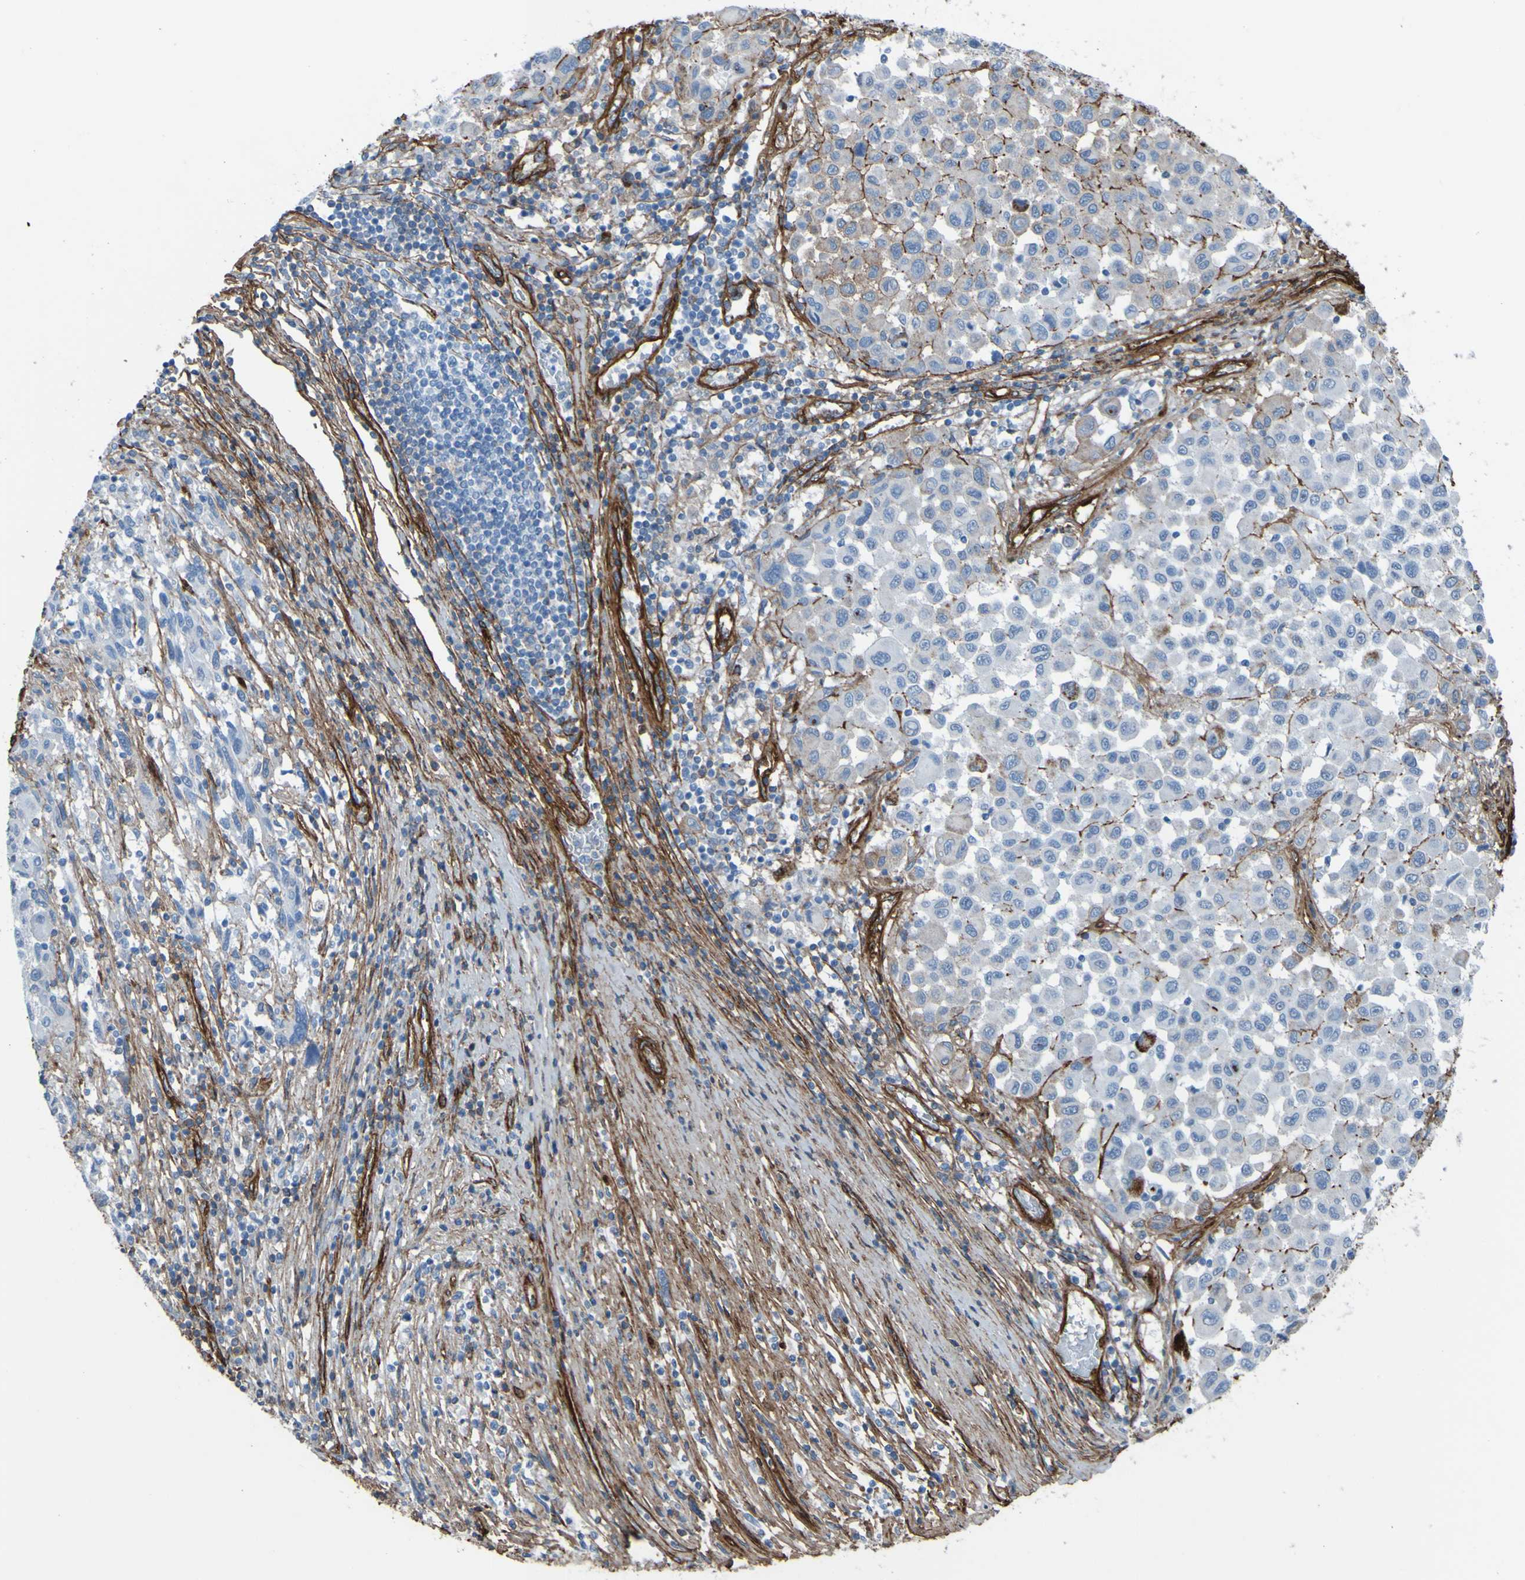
{"staining": {"intensity": "negative", "quantity": "none", "location": "none"}, "tissue": "melanoma", "cell_type": "Tumor cells", "image_type": "cancer", "snomed": [{"axis": "morphology", "description": "Malignant melanoma, Metastatic site"}, {"axis": "topography", "description": "Lymph node"}], "caption": "Malignant melanoma (metastatic site) was stained to show a protein in brown. There is no significant positivity in tumor cells.", "gene": "COL4A2", "patient": {"sex": "male", "age": 61}}